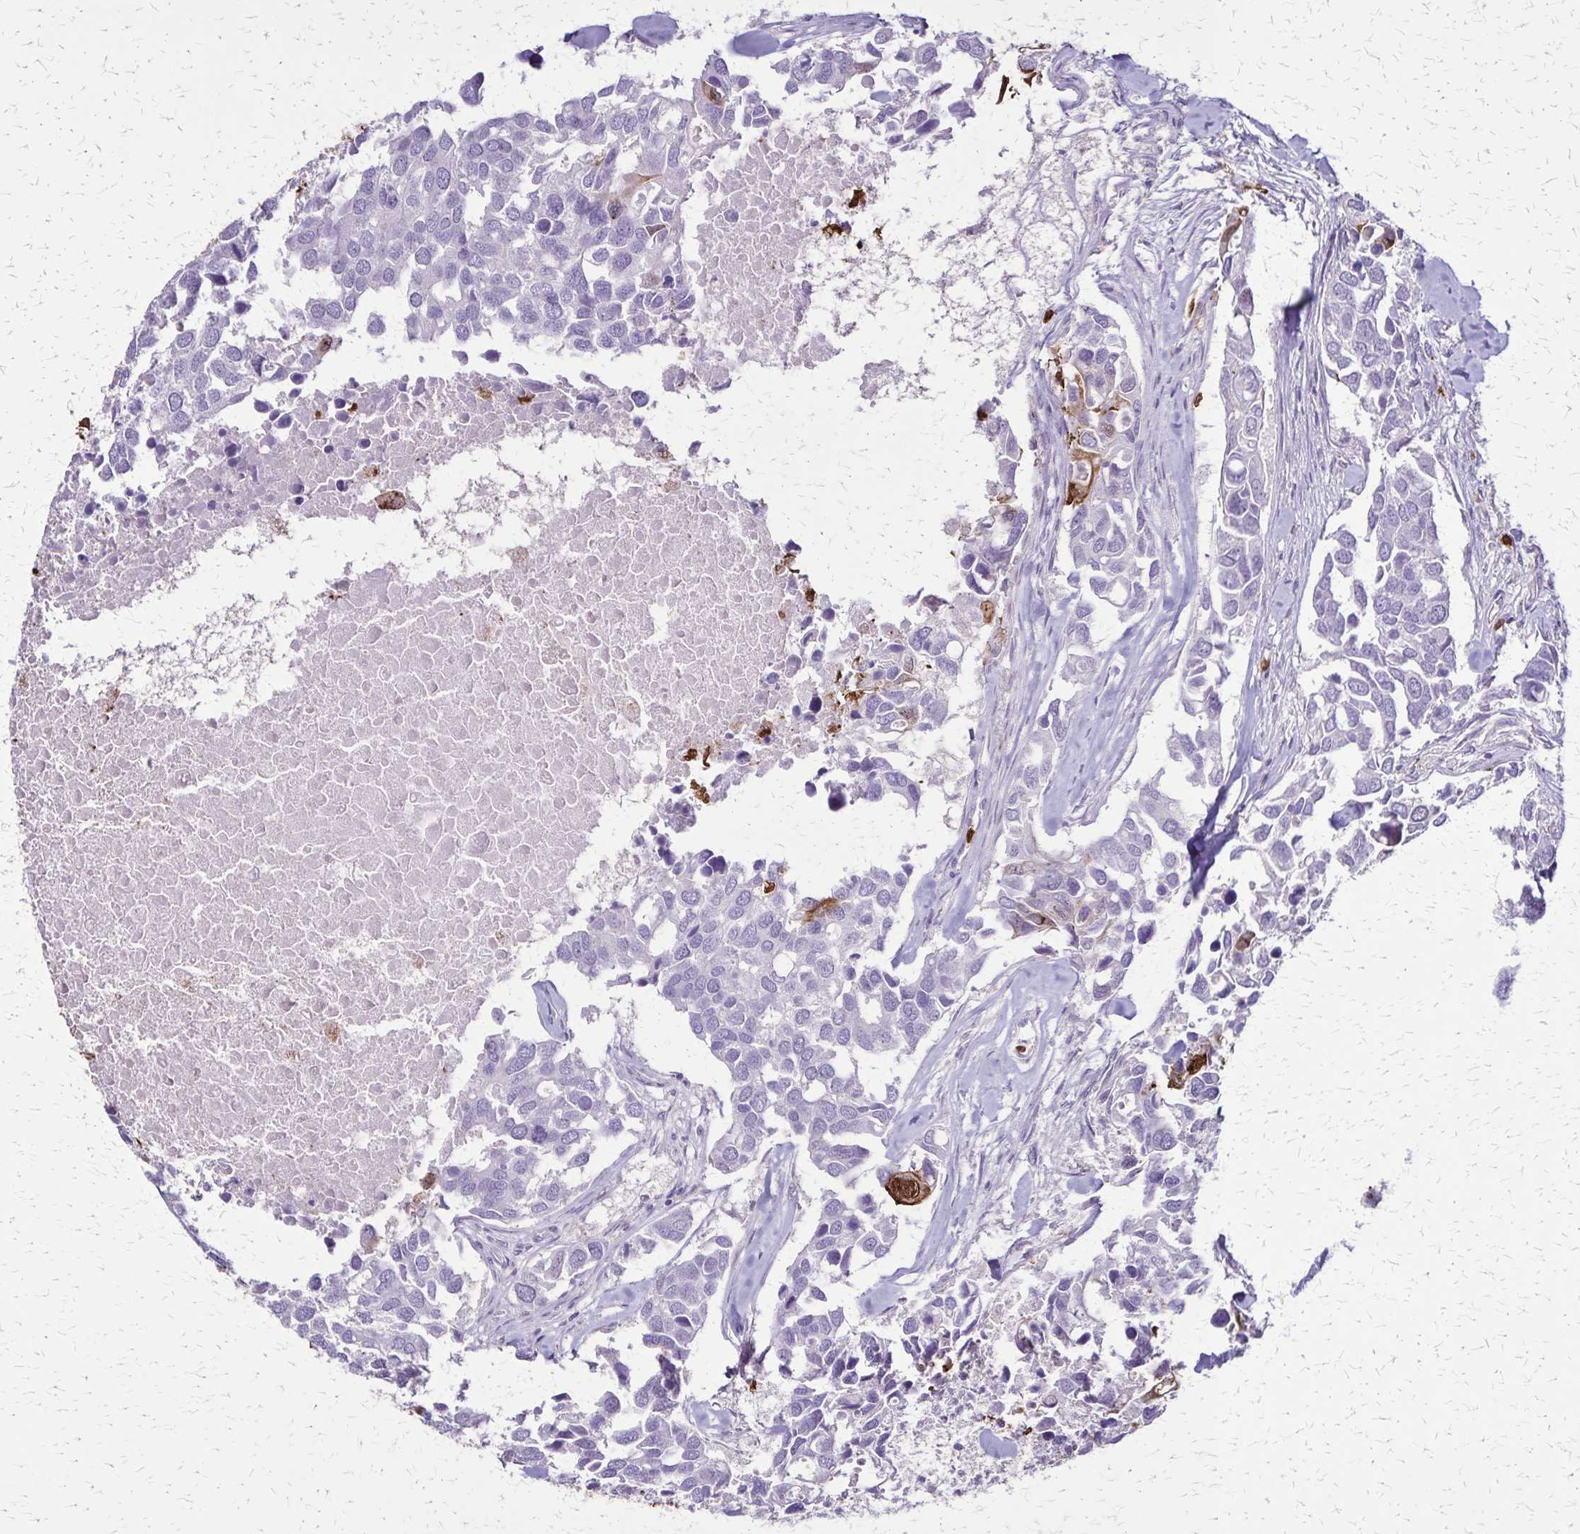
{"staining": {"intensity": "negative", "quantity": "none", "location": "none"}, "tissue": "breast cancer", "cell_type": "Tumor cells", "image_type": "cancer", "snomed": [{"axis": "morphology", "description": "Duct carcinoma"}, {"axis": "topography", "description": "Breast"}], "caption": "A photomicrograph of human breast invasive ductal carcinoma is negative for staining in tumor cells.", "gene": "ULBP3", "patient": {"sex": "female", "age": 83}}